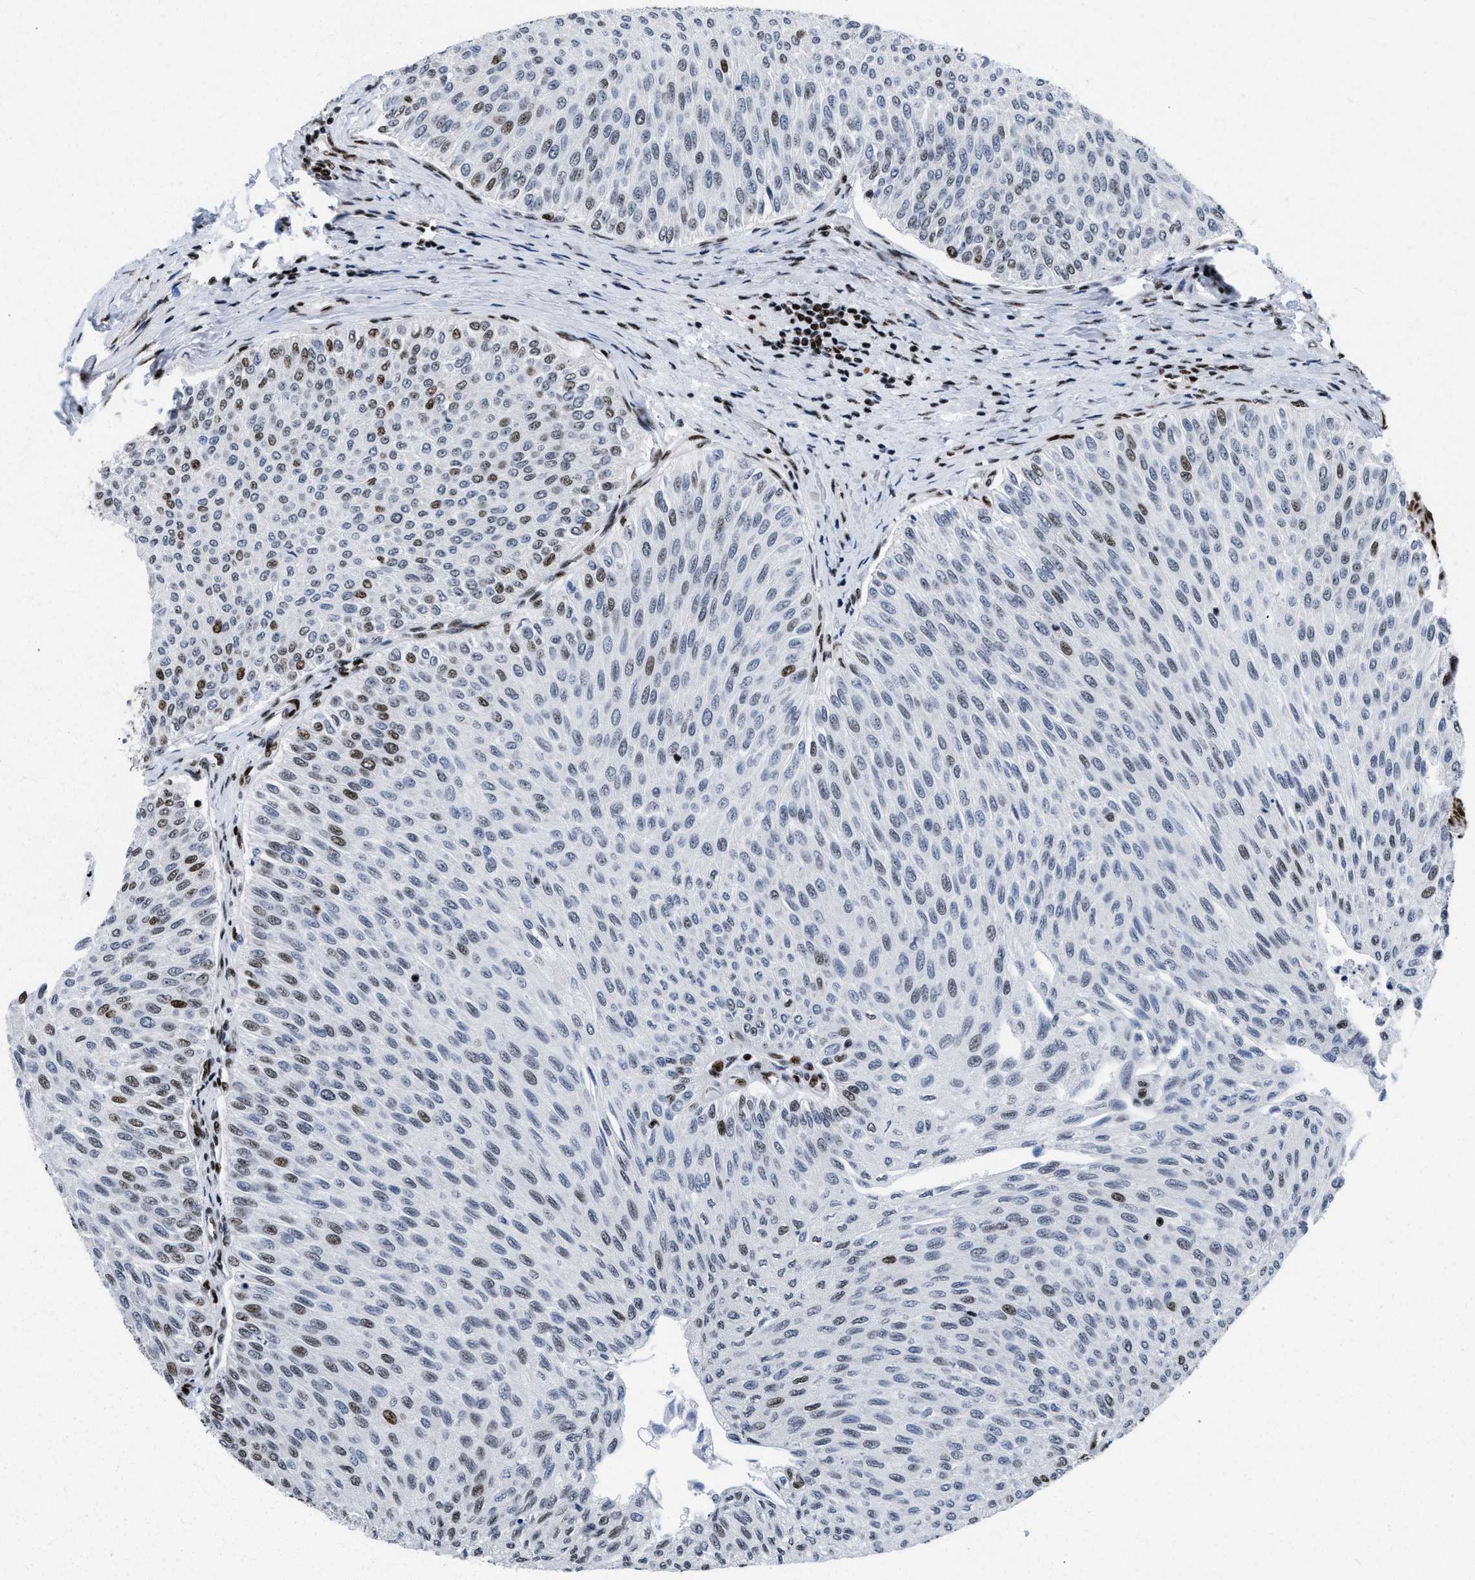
{"staining": {"intensity": "strong", "quantity": "25%-75%", "location": "nuclear"}, "tissue": "urothelial cancer", "cell_type": "Tumor cells", "image_type": "cancer", "snomed": [{"axis": "morphology", "description": "Urothelial carcinoma, Low grade"}, {"axis": "topography", "description": "Urinary bladder"}], "caption": "A brown stain highlights strong nuclear expression of a protein in urothelial carcinoma (low-grade) tumor cells. (Brightfield microscopy of DAB IHC at high magnification).", "gene": "CREB1", "patient": {"sex": "male", "age": 78}}